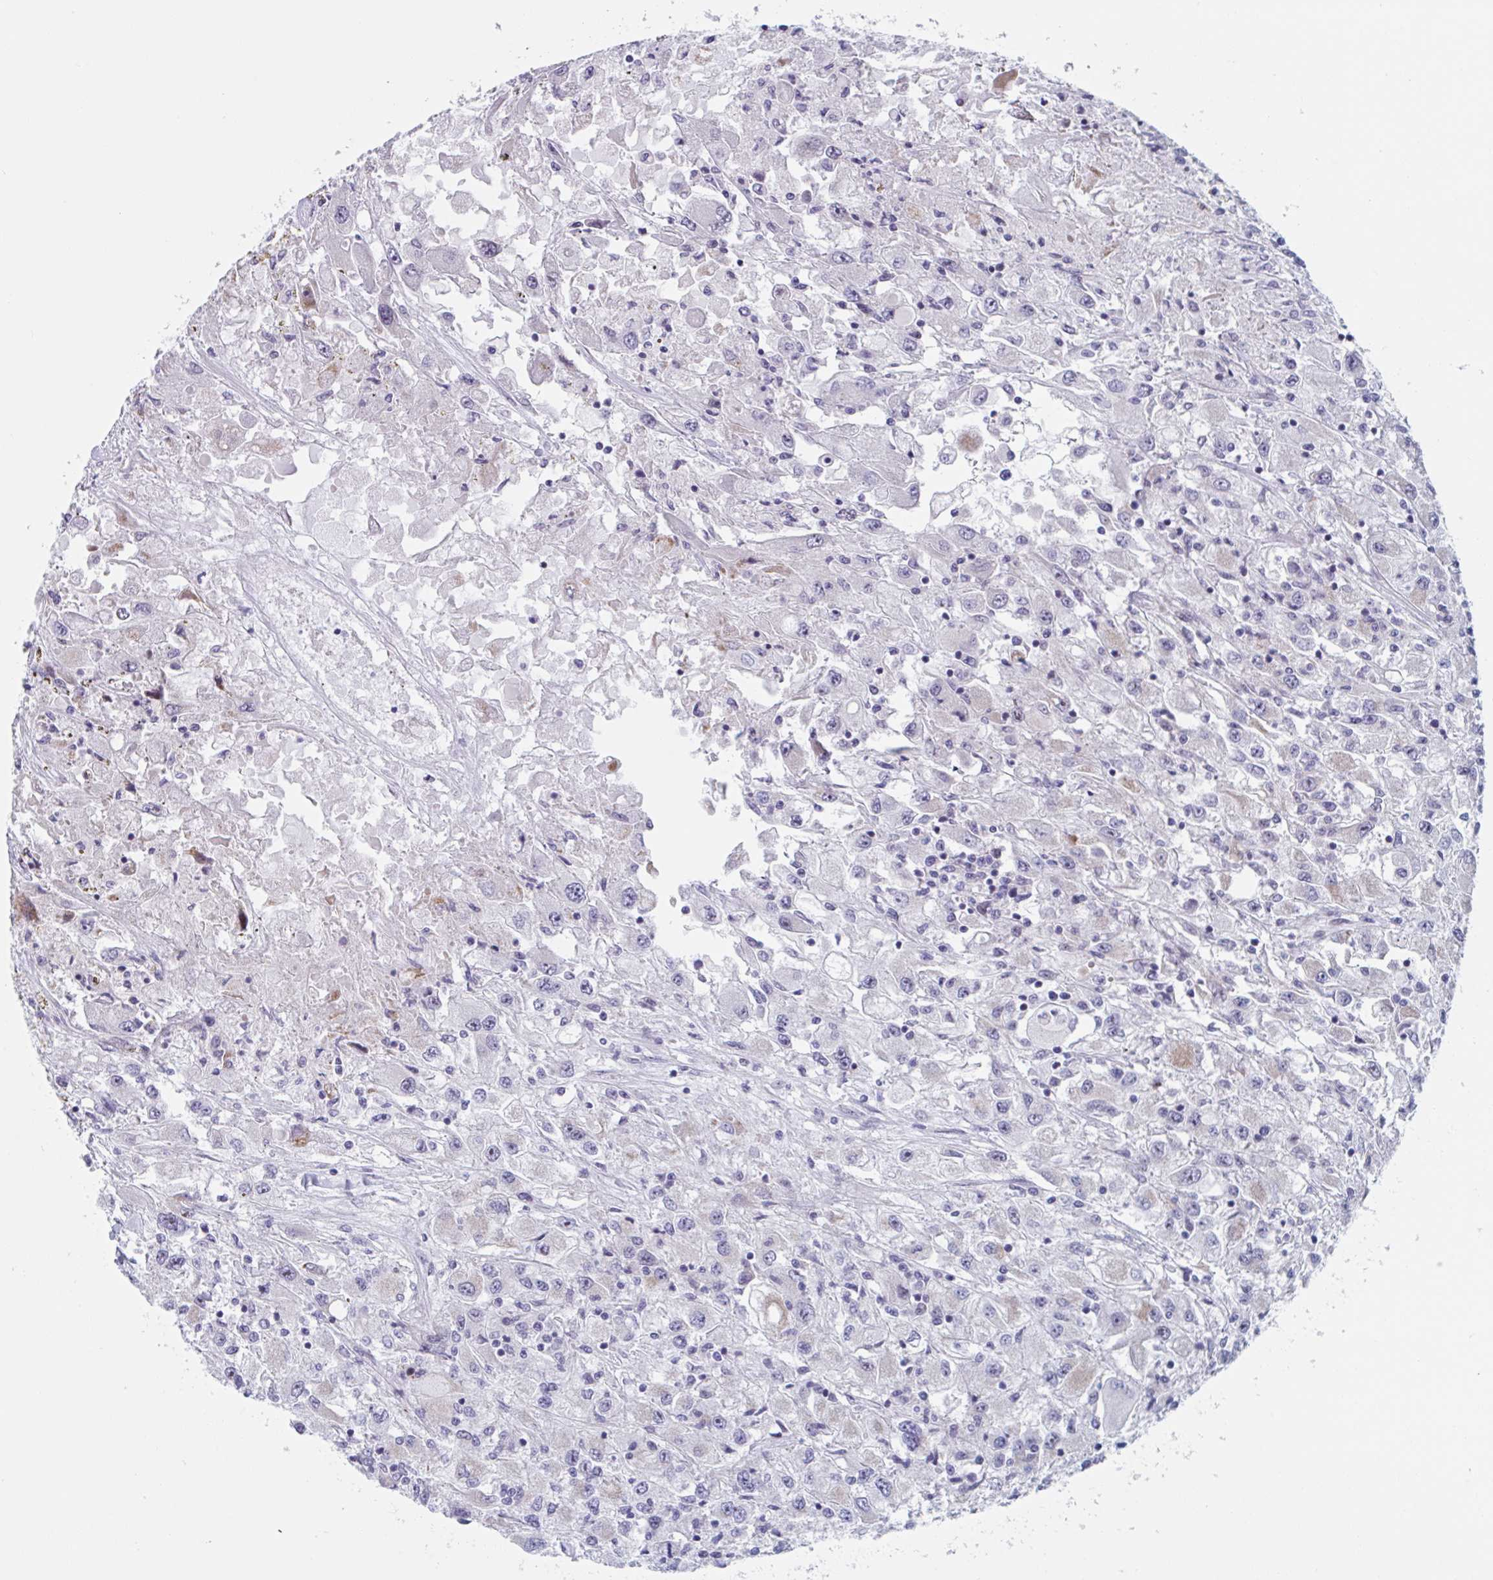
{"staining": {"intensity": "negative", "quantity": "none", "location": "none"}, "tissue": "renal cancer", "cell_type": "Tumor cells", "image_type": "cancer", "snomed": [{"axis": "morphology", "description": "Adenocarcinoma, NOS"}, {"axis": "topography", "description": "Kidney"}], "caption": "IHC of human adenocarcinoma (renal) reveals no positivity in tumor cells.", "gene": "DUXA", "patient": {"sex": "female", "age": 67}}